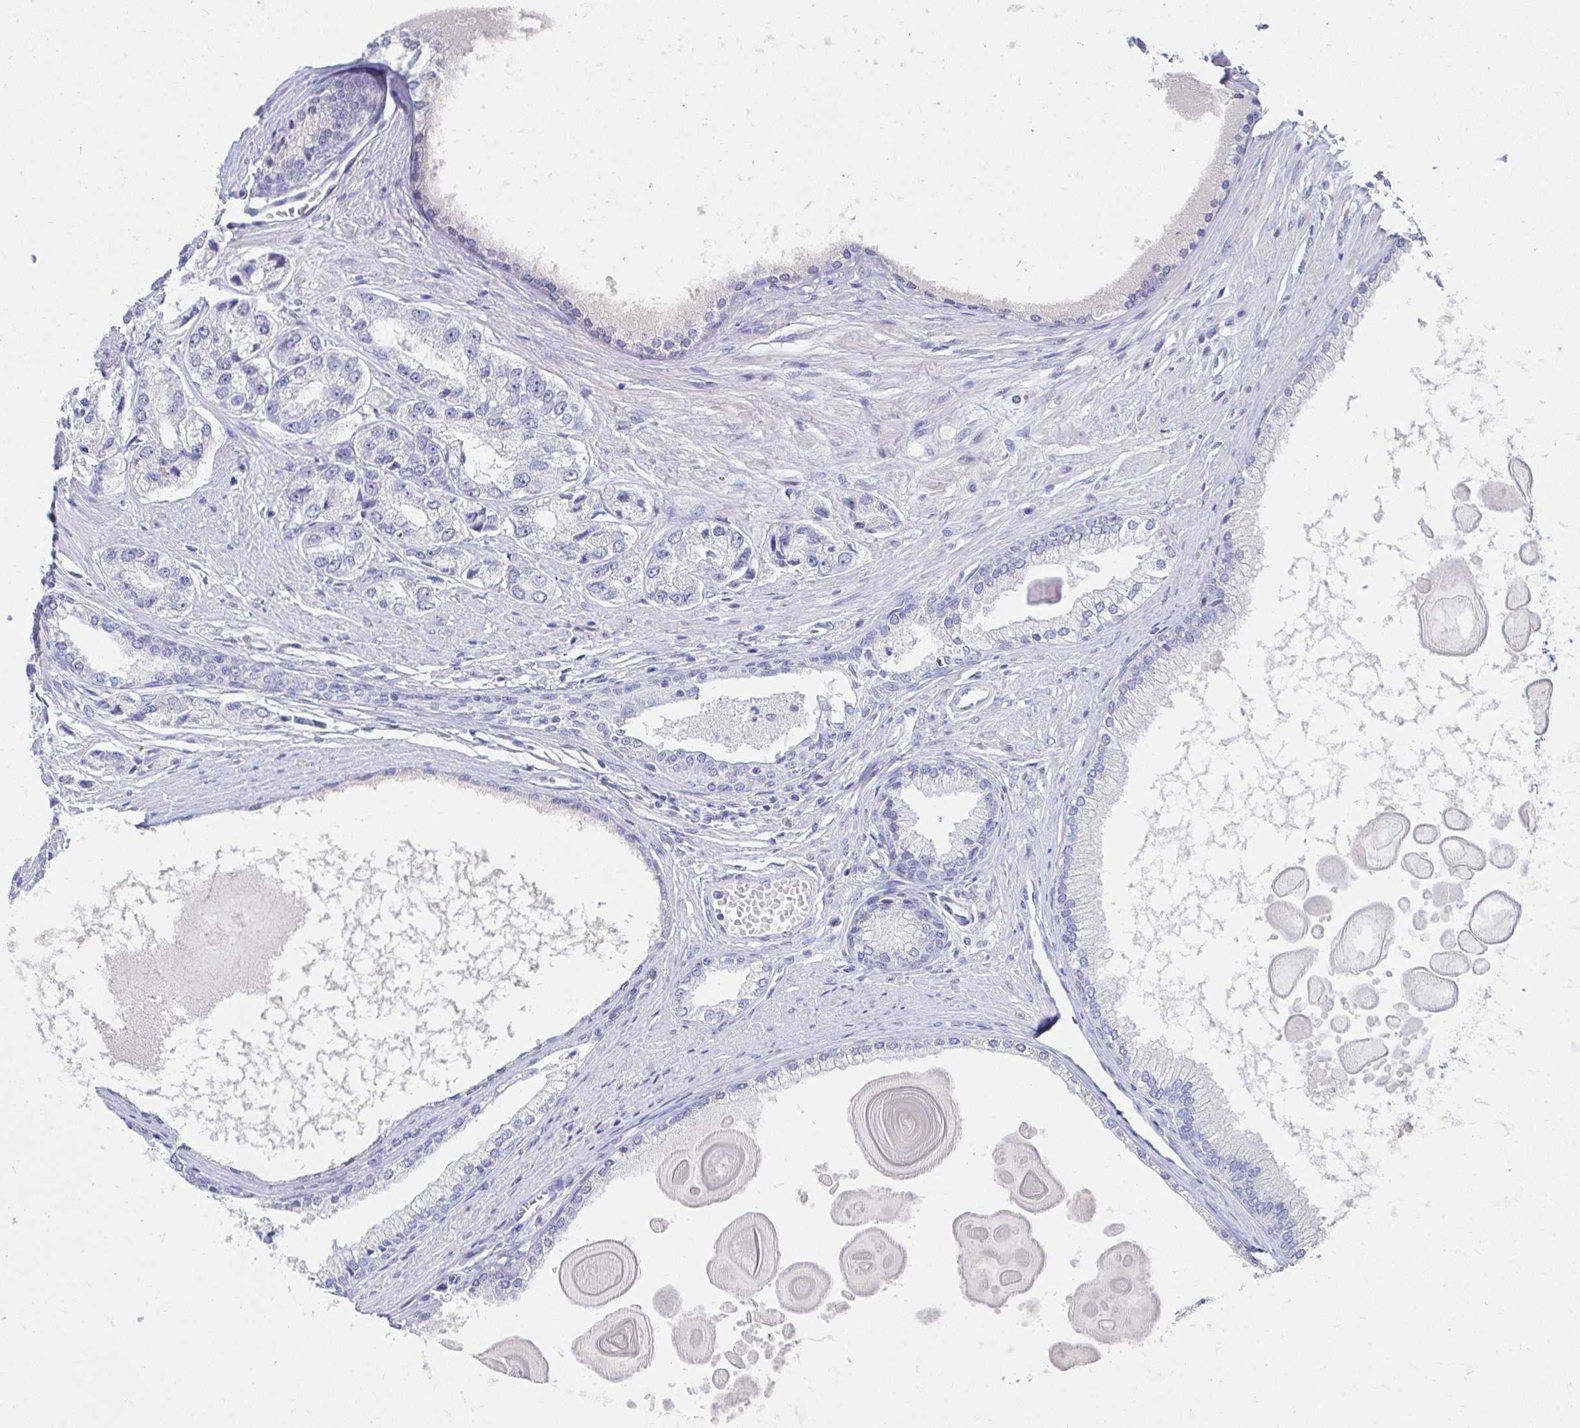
{"staining": {"intensity": "negative", "quantity": "none", "location": "none"}, "tissue": "prostate cancer", "cell_type": "Tumor cells", "image_type": "cancer", "snomed": [{"axis": "morphology", "description": "Adenocarcinoma, Low grade"}, {"axis": "topography", "description": "Prostate"}], "caption": "High power microscopy photomicrograph of an immunohistochemistry (IHC) photomicrograph of prostate cancer (adenocarcinoma (low-grade)), revealing no significant staining in tumor cells.", "gene": "C4orf17", "patient": {"sex": "male", "age": 69}}